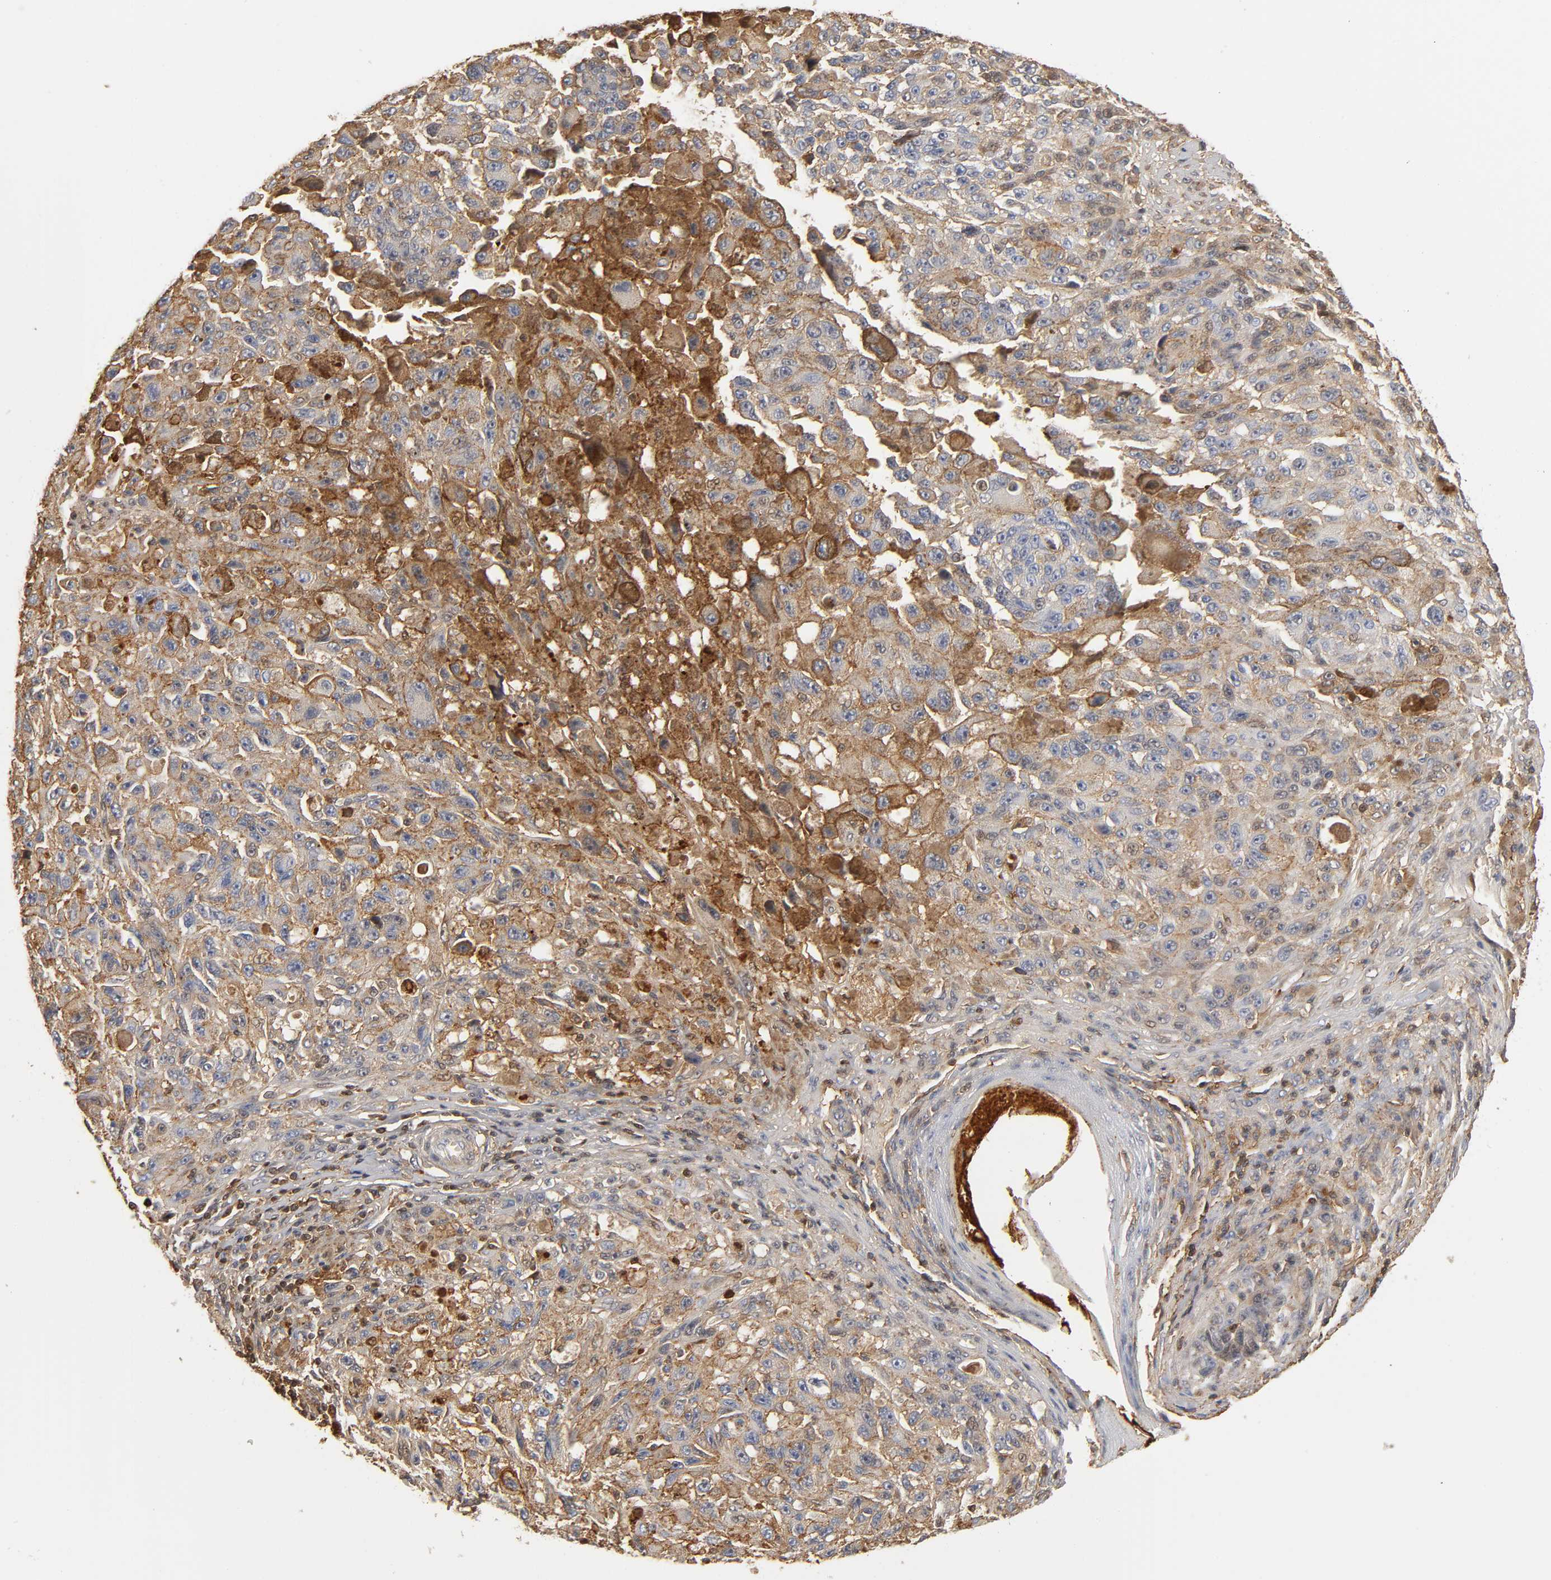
{"staining": {"intensity": "moderate", "quantity": ">75%", "location": "cytoplasmic/membranous"}, "tissue": "melanoma", "cell_type": "Tumor cells", "image_type": "cancer", "snomed": [{"axis": "morphology", "description": "Malignant melanoma, NOS"}, {"axis": "topography", "description": "Skin"}], "caption": "Protein staining demonstrates moderate cytoplasmic/membranous expression in approximately >75% of tumor cells in malignant melanoma.", "gene": "ANXA11", "patient": {"sex": "male", "age": 81}}